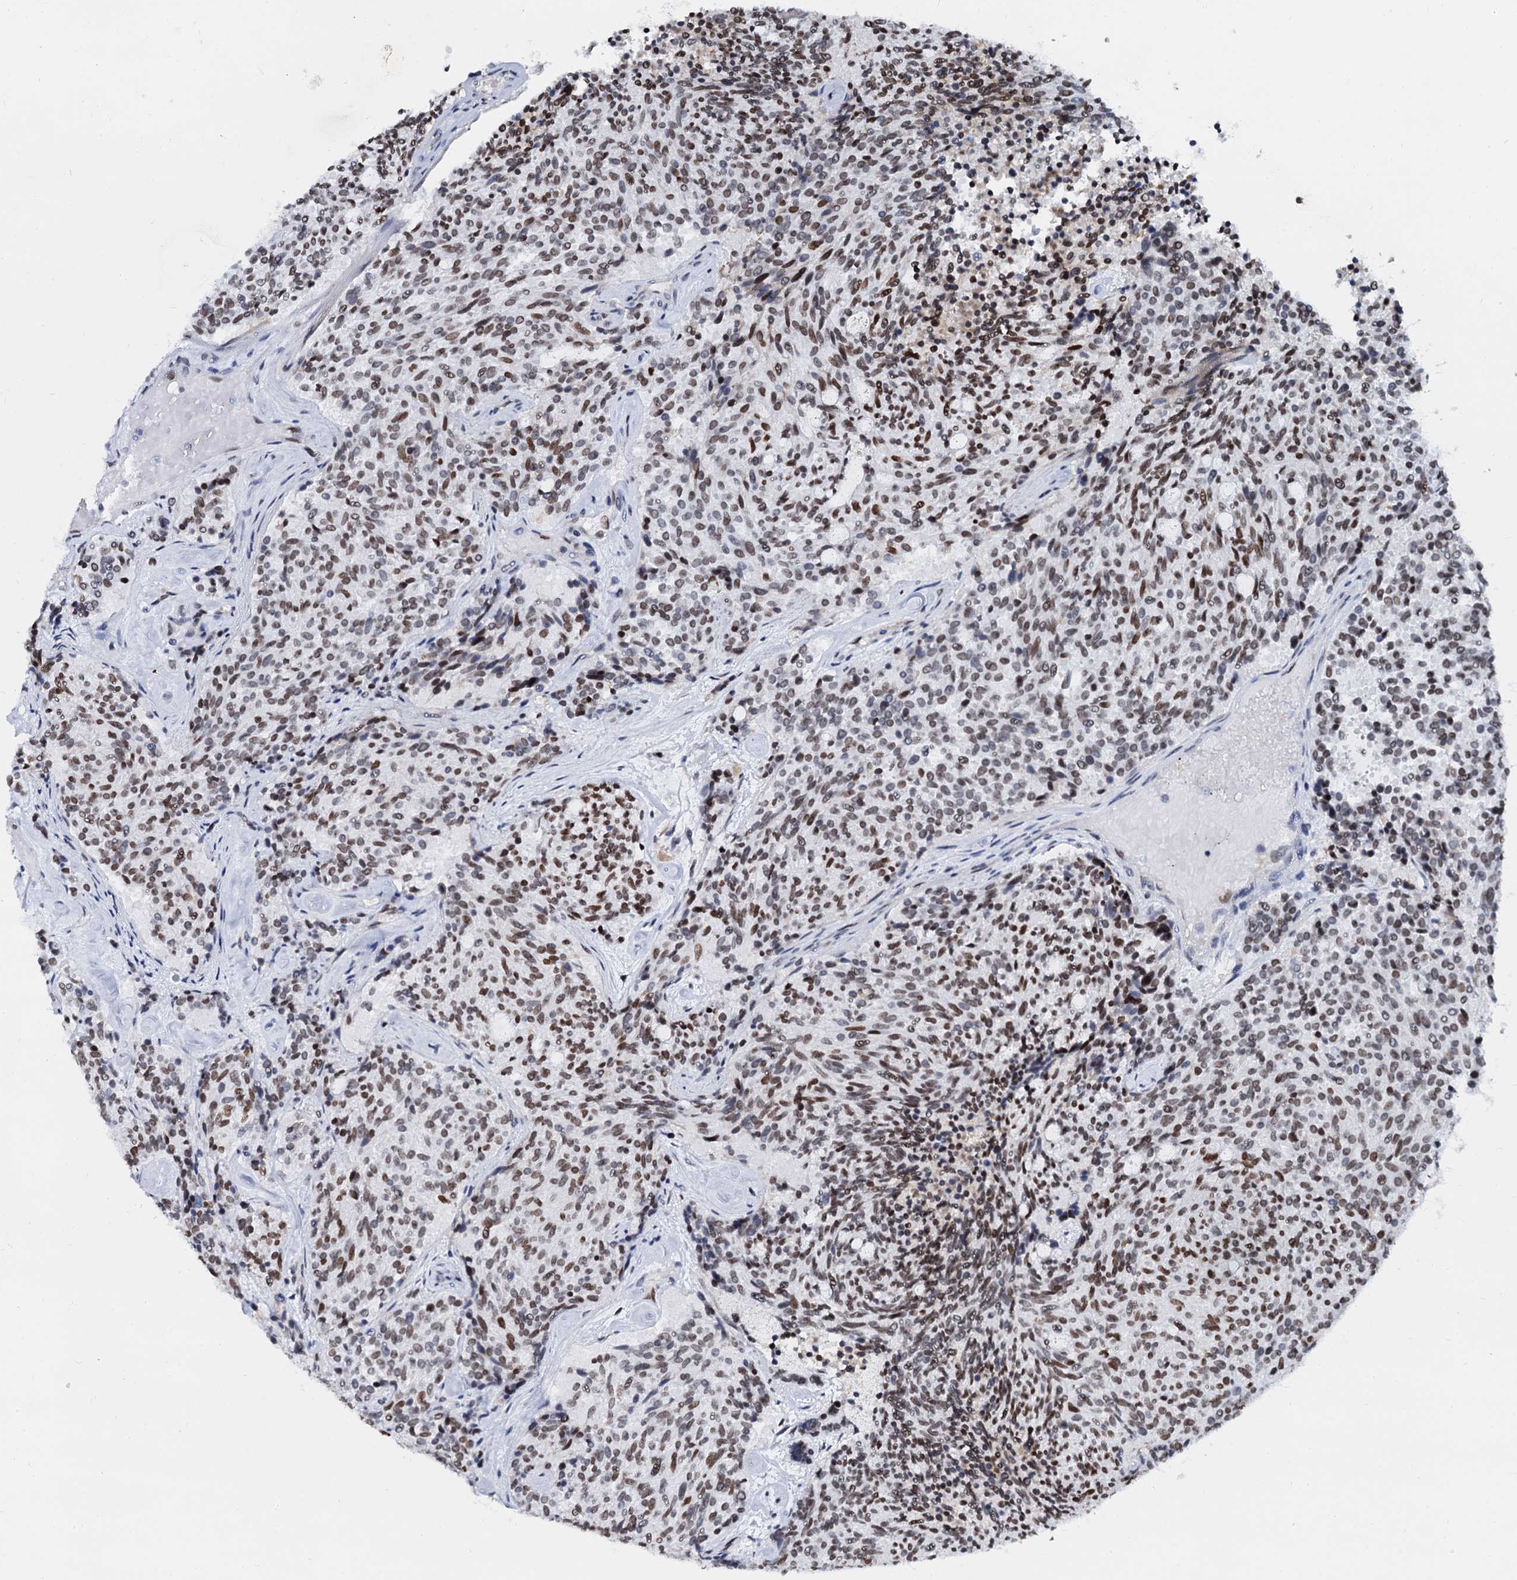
{"staining": {"intensity": "moderate", "quantity": ">75%", "location": "nuclear"}, "tissue": "carcinoid", "cell_type": "Tumor cells", "image_type": "cancer", "snomed": [{"axis": "morphology", "description": "Carcinoid, malignant, NOS"}, {"axis": "topography", "description": "Pancreas"}], "caption": "Brown immunohistochemical staining in carcinoid displays moderate nuclear expression in approximately >75% of tumor cells.", "gene": "CMAS", "patient": {"sex": "female", "age": 54}}